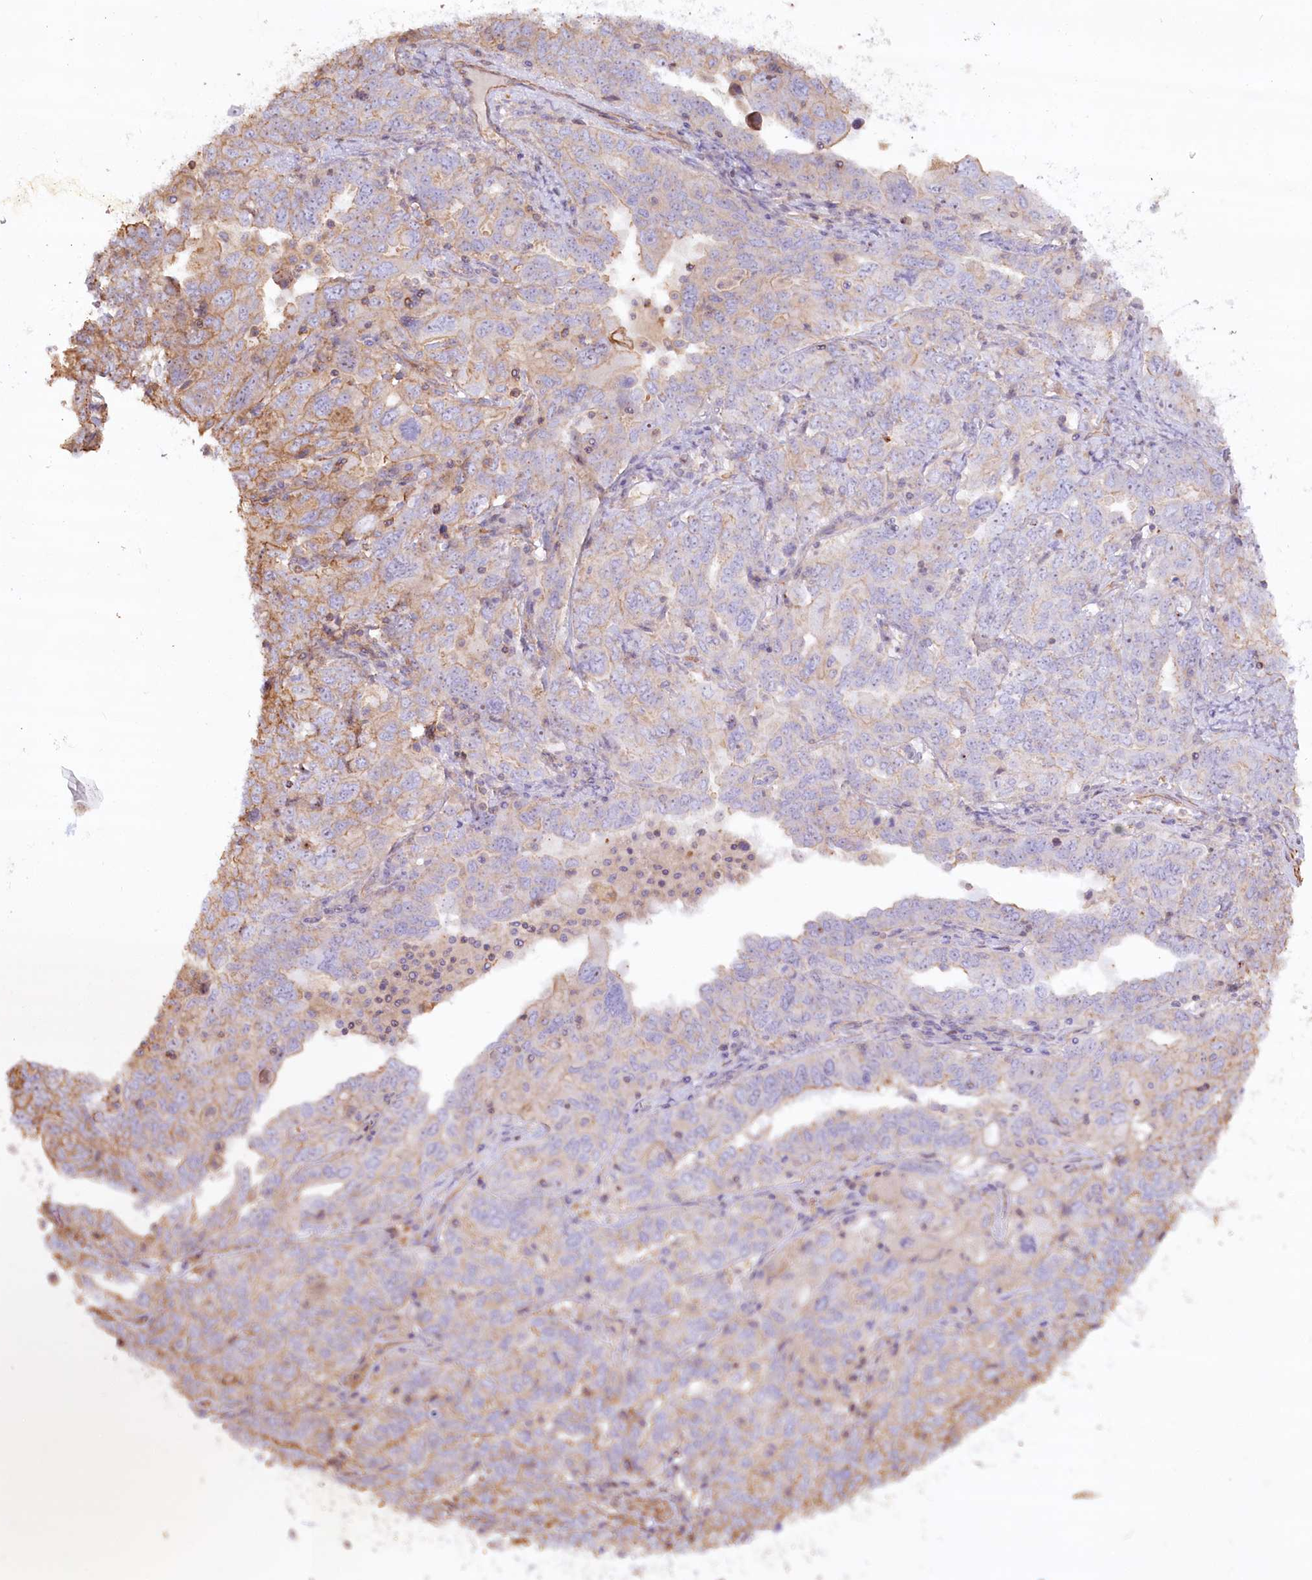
{"staining": {"intensity": "moderate", "quantity": "<25%", "location": "cytoplasmic/membranous"}, "tissue": "ovarian cancer", "cell_type": "Tumor cells", "image_type": "cancer", "snomed": [{"axis": "morphology", "description": "Carcinoma, endometroid"}, {"axis": "topography", "description": "Ovary"}], "caption": "Human ovarian cancer stained with a protein marker displays moderate staining in tumor cells.", "gene": "WDR36", "patient": {"sex": "female", "age": 62}}